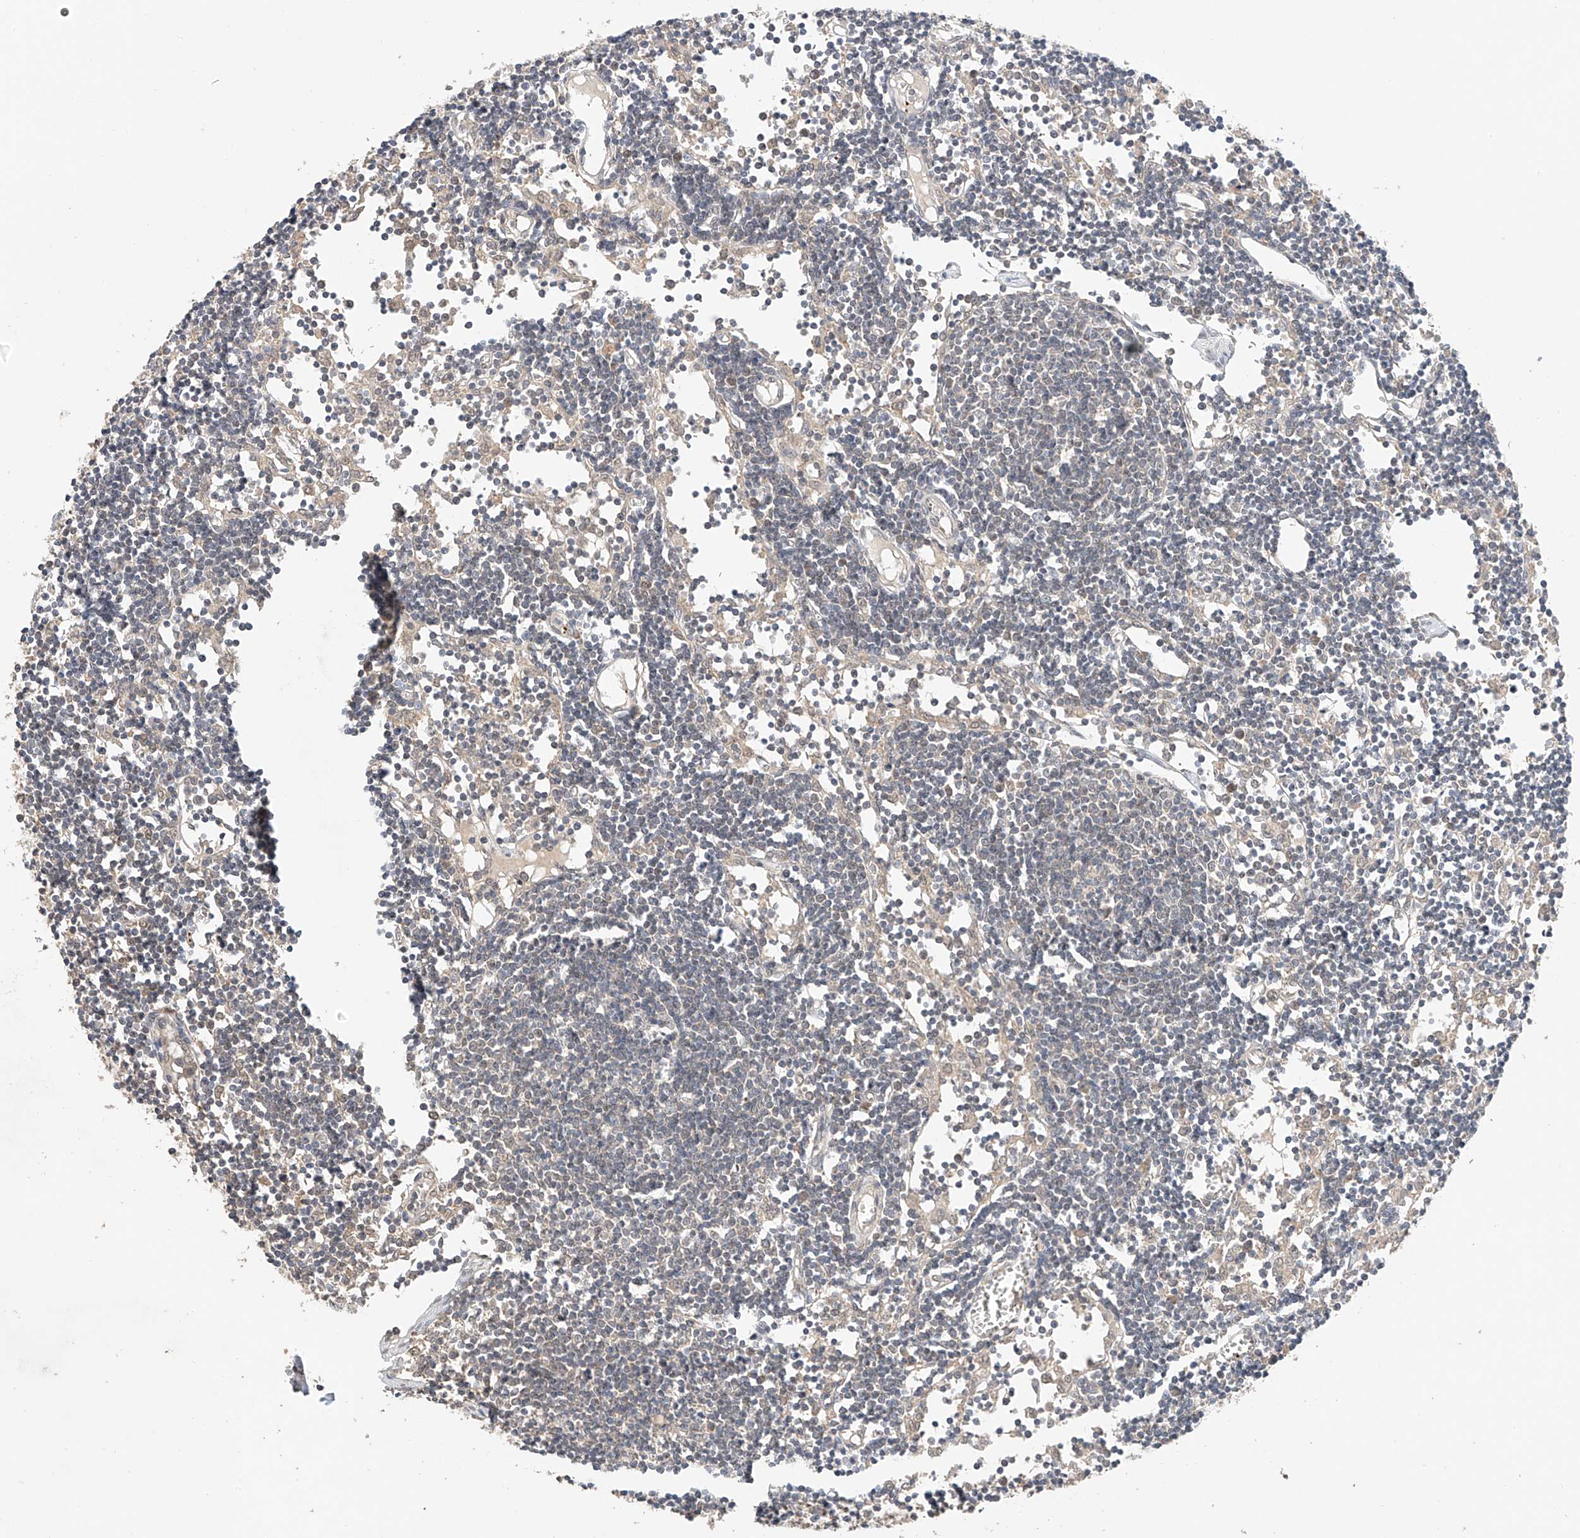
{"staining": {"intensity": "weak", "quantity": "<25%", "location": "cytoplasmic/membranous"}, "tissue": "lymph node", "cell_type": "Germinal center cells", "image_type": "normal", "snomed": [{"axis": "morphology", "description": "Normal tissue, NOS"}, {"axis": "topography", "description": "Lymph node"}], "caption": "The IHC histopathology image has no significant staining in germinal center cells of lymph node. (Stains: DAB (3,3'-diaminobenzidine) immunohistochemistry with hematoxylin counter stain, Microscopy: brightfield microscopy at high magnification).", "gene": "ZFHX2", "patient": {"sex": "female", "age": 11}}